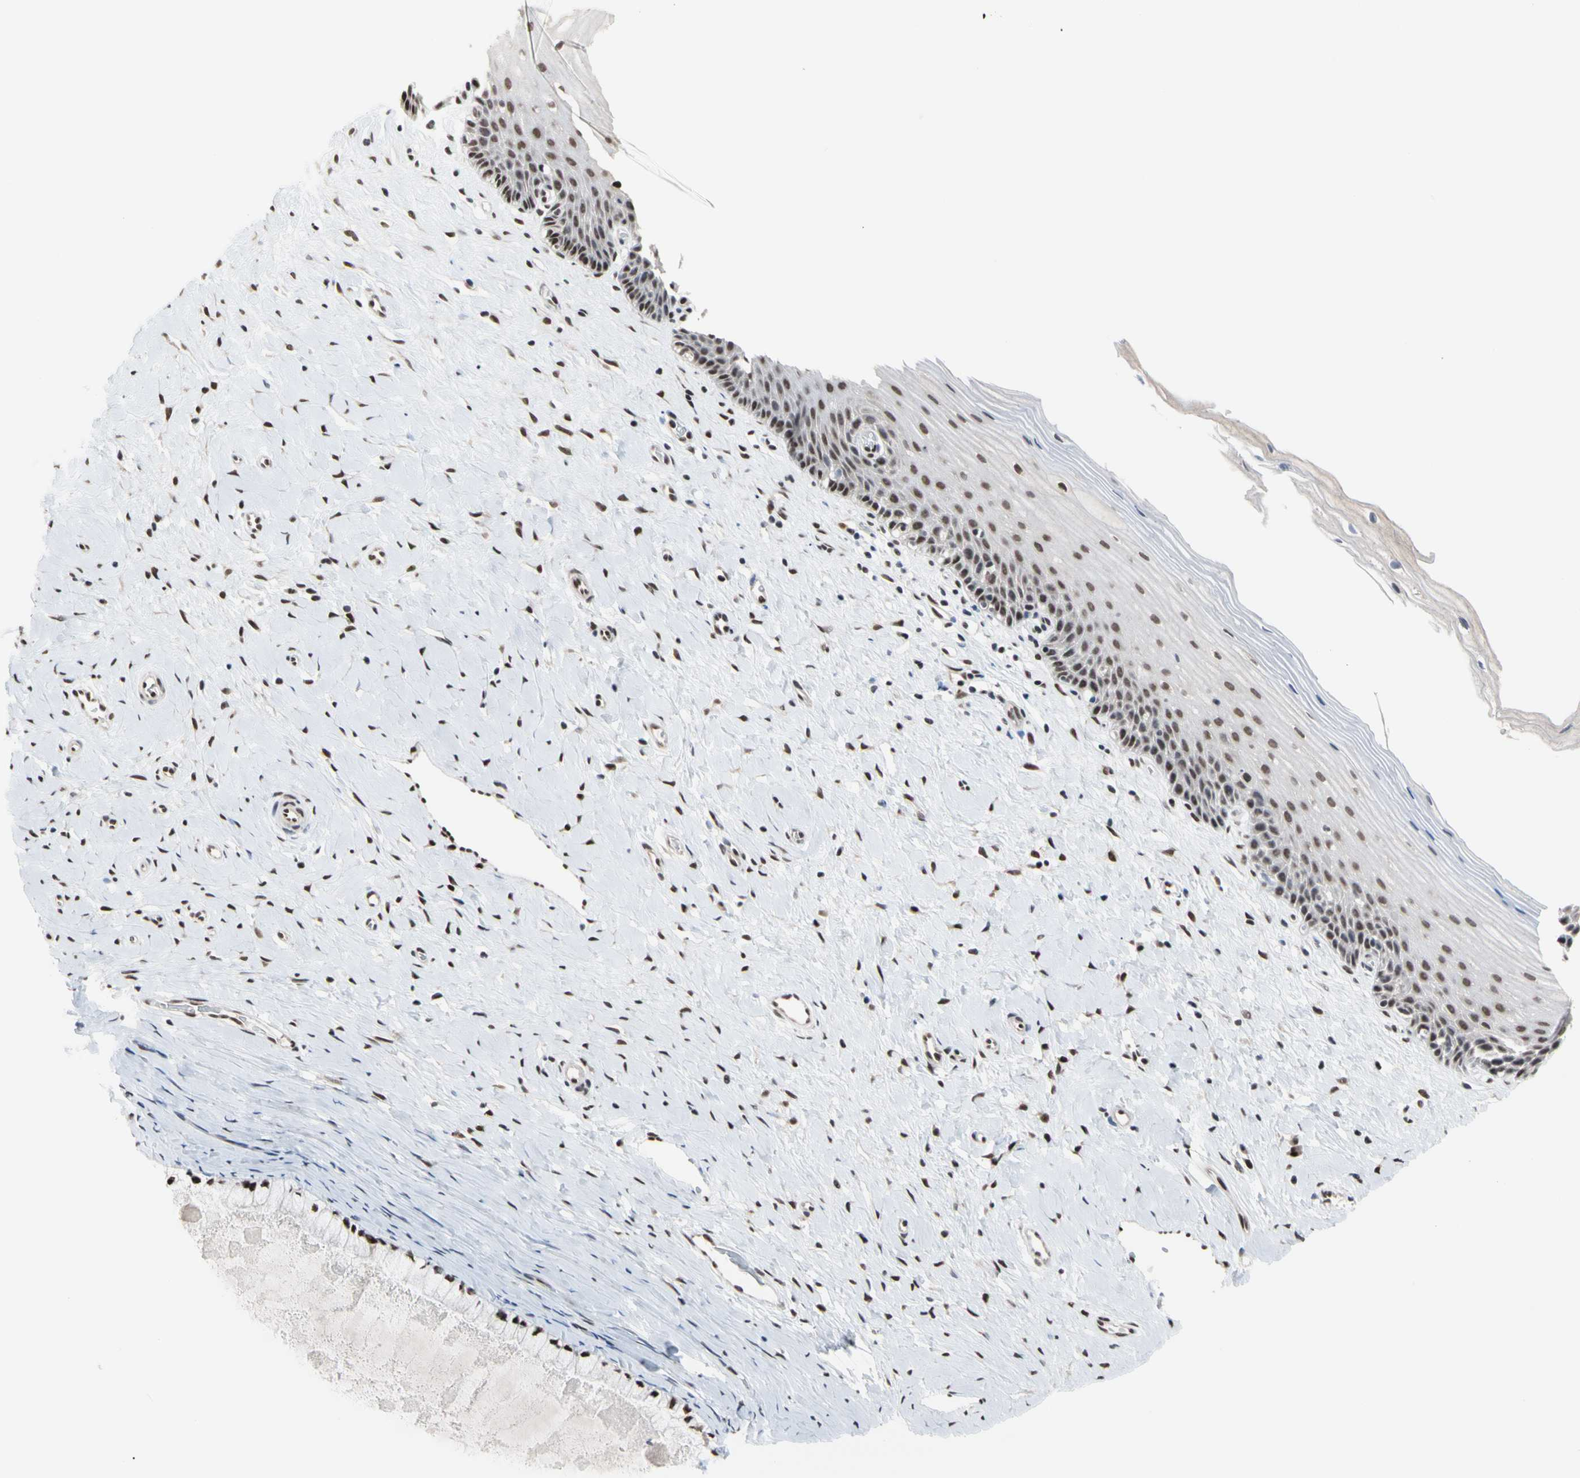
{"staining": {"intensity": "moderate", "quantity": ">75%", "location": "nuclear"}, "tissue": "cervix", "cell_type": "Glandular cells", "image_type": "normal", "snomed": [{"axis": "morphology", "description": "Normal tissue, NOS"}, {"axis": "topography", "description": "Cervix"}], "caption": "Protein expression analysis of benign human cervix reveals moderate nuclear staining in approximately >75% of glandular cells. The staining is performed using DAB brown chromogen to label protein expression. The nuclei are counter-stained blue using hematoxylin.", "gene": "FAM98B", "patient": {"sex": "female", "age": 39}}